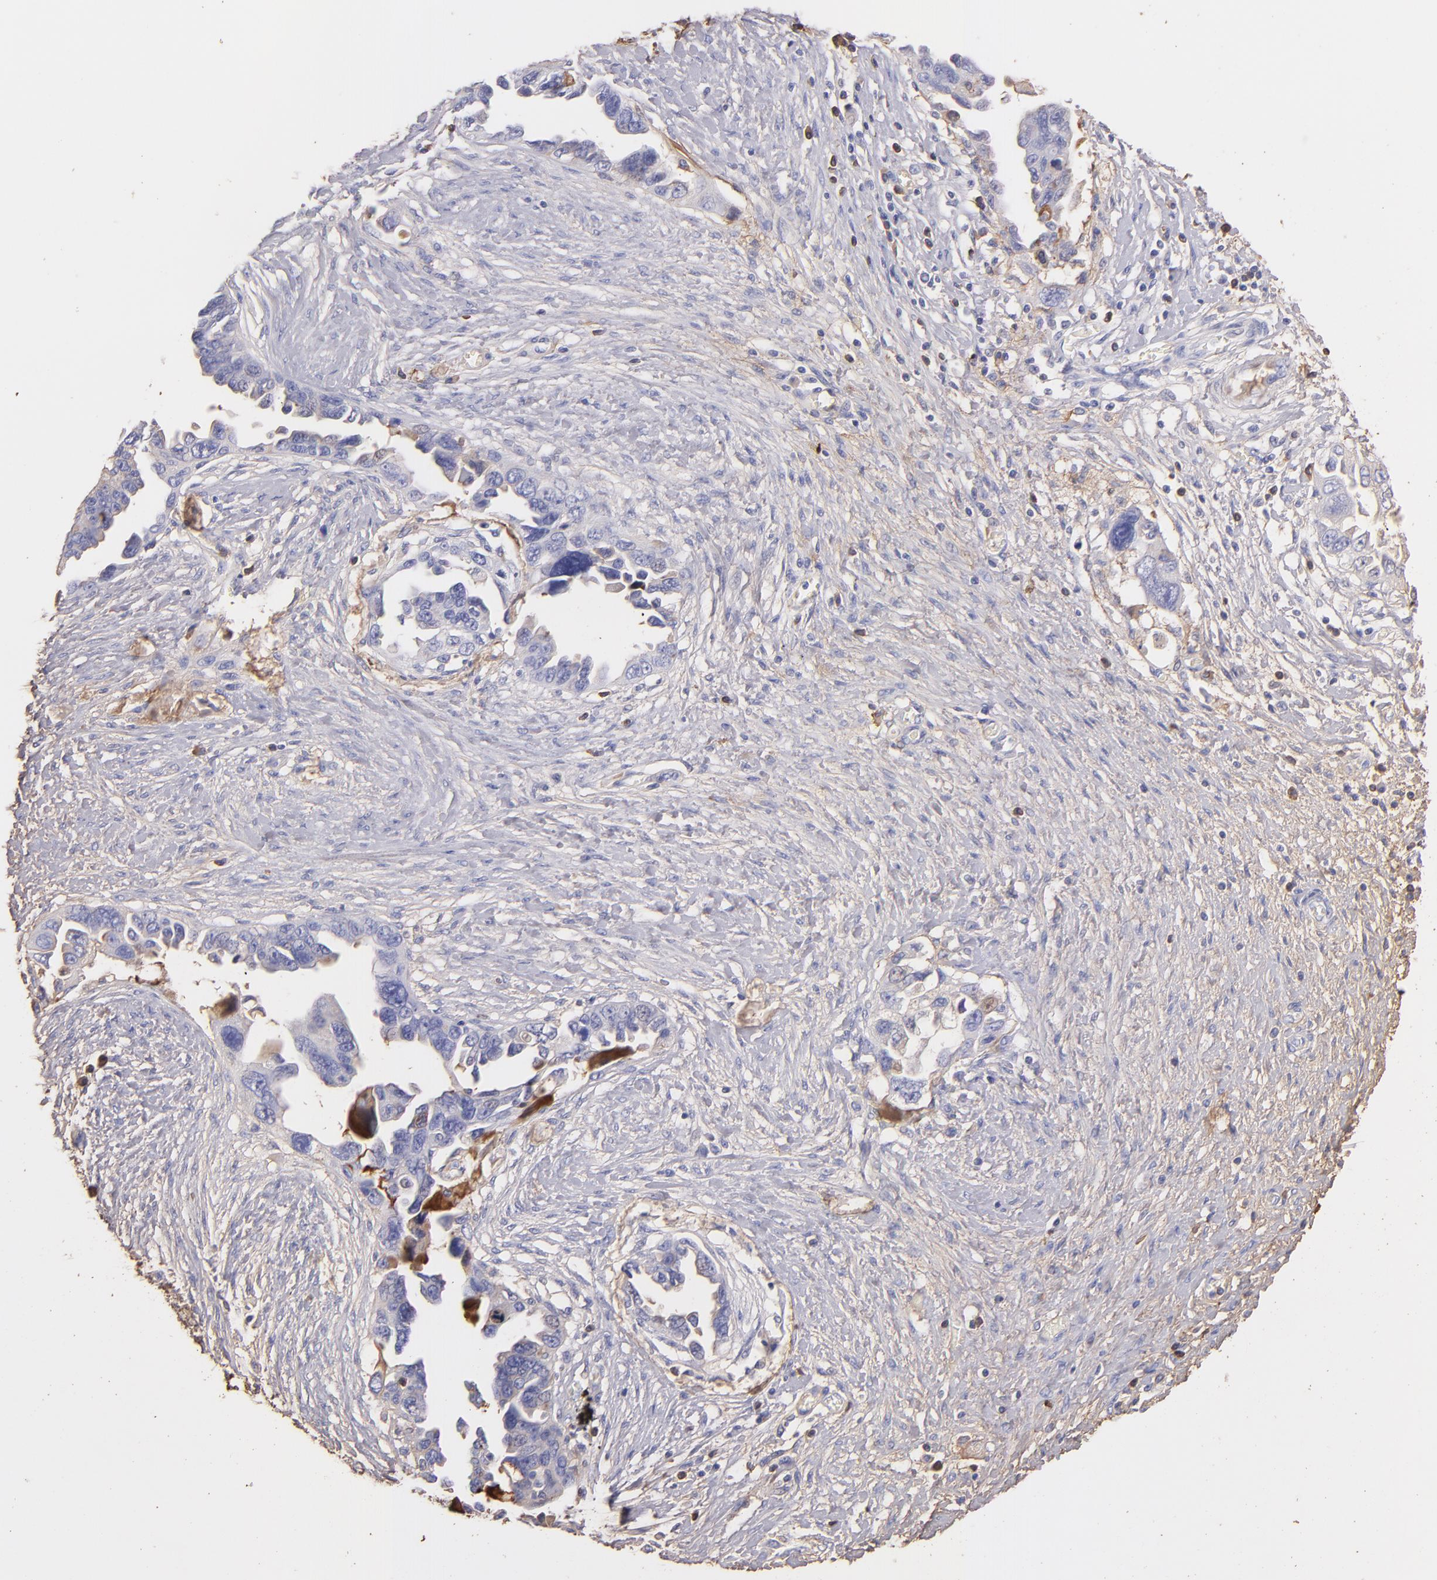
{"staining": {"intensity": "negative", "quantity": "none", "location": "none"}, "tissue": "ovarian cancer", "cell_type": "Tumor cells", "image_type": "cancer", "snomed": [{"axis": "morphology", "description": "Cystadenocarcinoma, serous, NOS"}, {"axis": "topography", "description": "Ovary"}], "caption": "An immunohistochemistry image of ovarian cancer (serous cystadenocarcinoma) is shown. There is no staining in tumor cells of ovarian cancer (serous cystadenocarcinoma).", "gene": "FGB", "patient": {"sex": "female", "age": 63}}